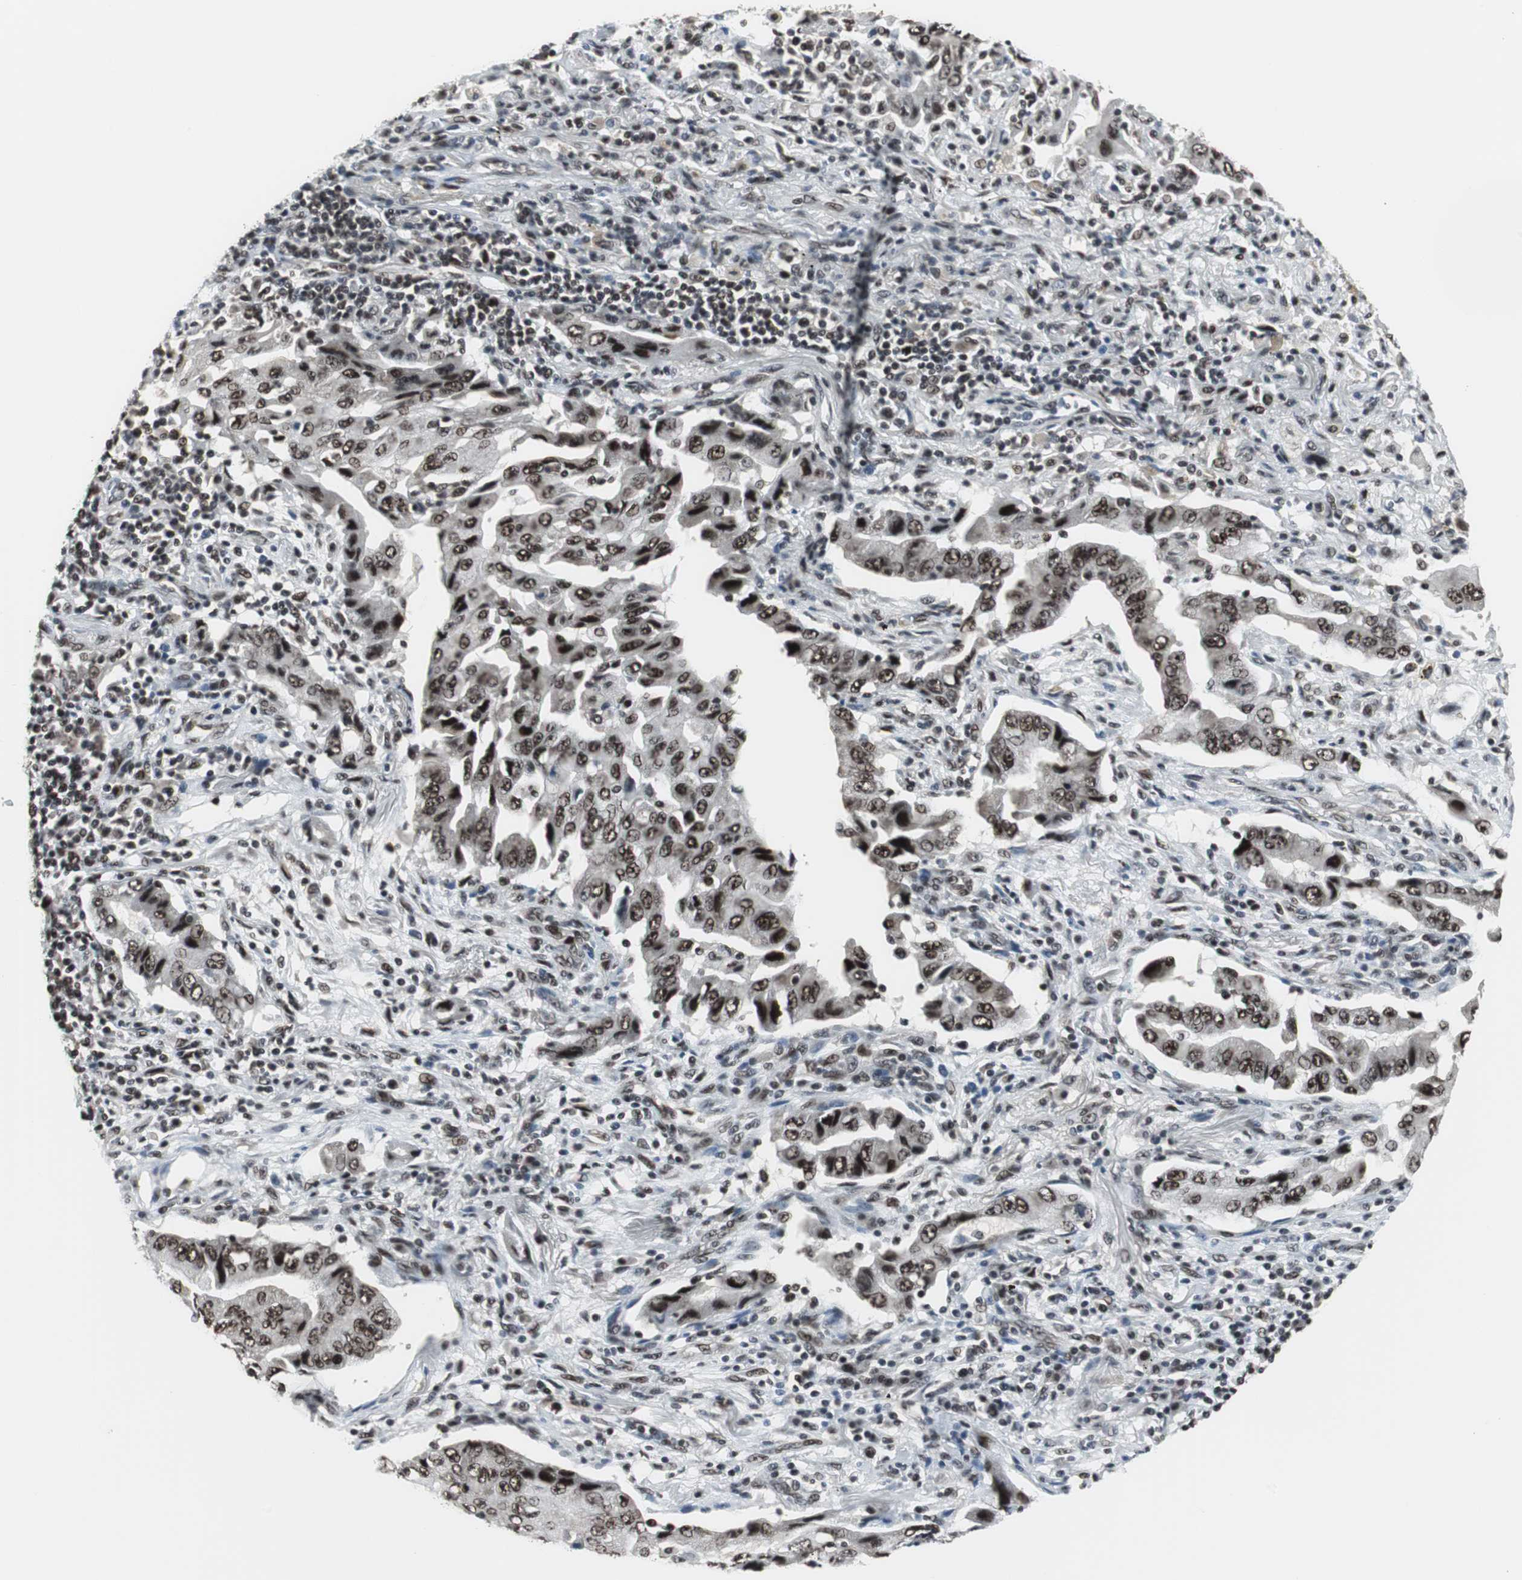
{"staining": {"intensity": "strong", "quantity": ">75%", "location": "nuclear"}, "tissue": "lung cancer", "cell_type": "Tumor cells", "image_type": "cancer", "snomed": [{"axis": "morphology", "description": "Adenocarcinoma, NOS"}, {"axis": "topography", "description": "Lung"}], "caption": "Immunohistochemical staining of human lung adenocarcinoma reveals high levels of strong nuclear protein expression in about >75% of tumor cells. (Stains: DAB (3,3'-diaminobenzidine) in brown, nuclei in blue, Microscopy: brightfield microscopy at high magnification).", "gene": "CDK9", "patient": {"sex": "female", "age": 65}}